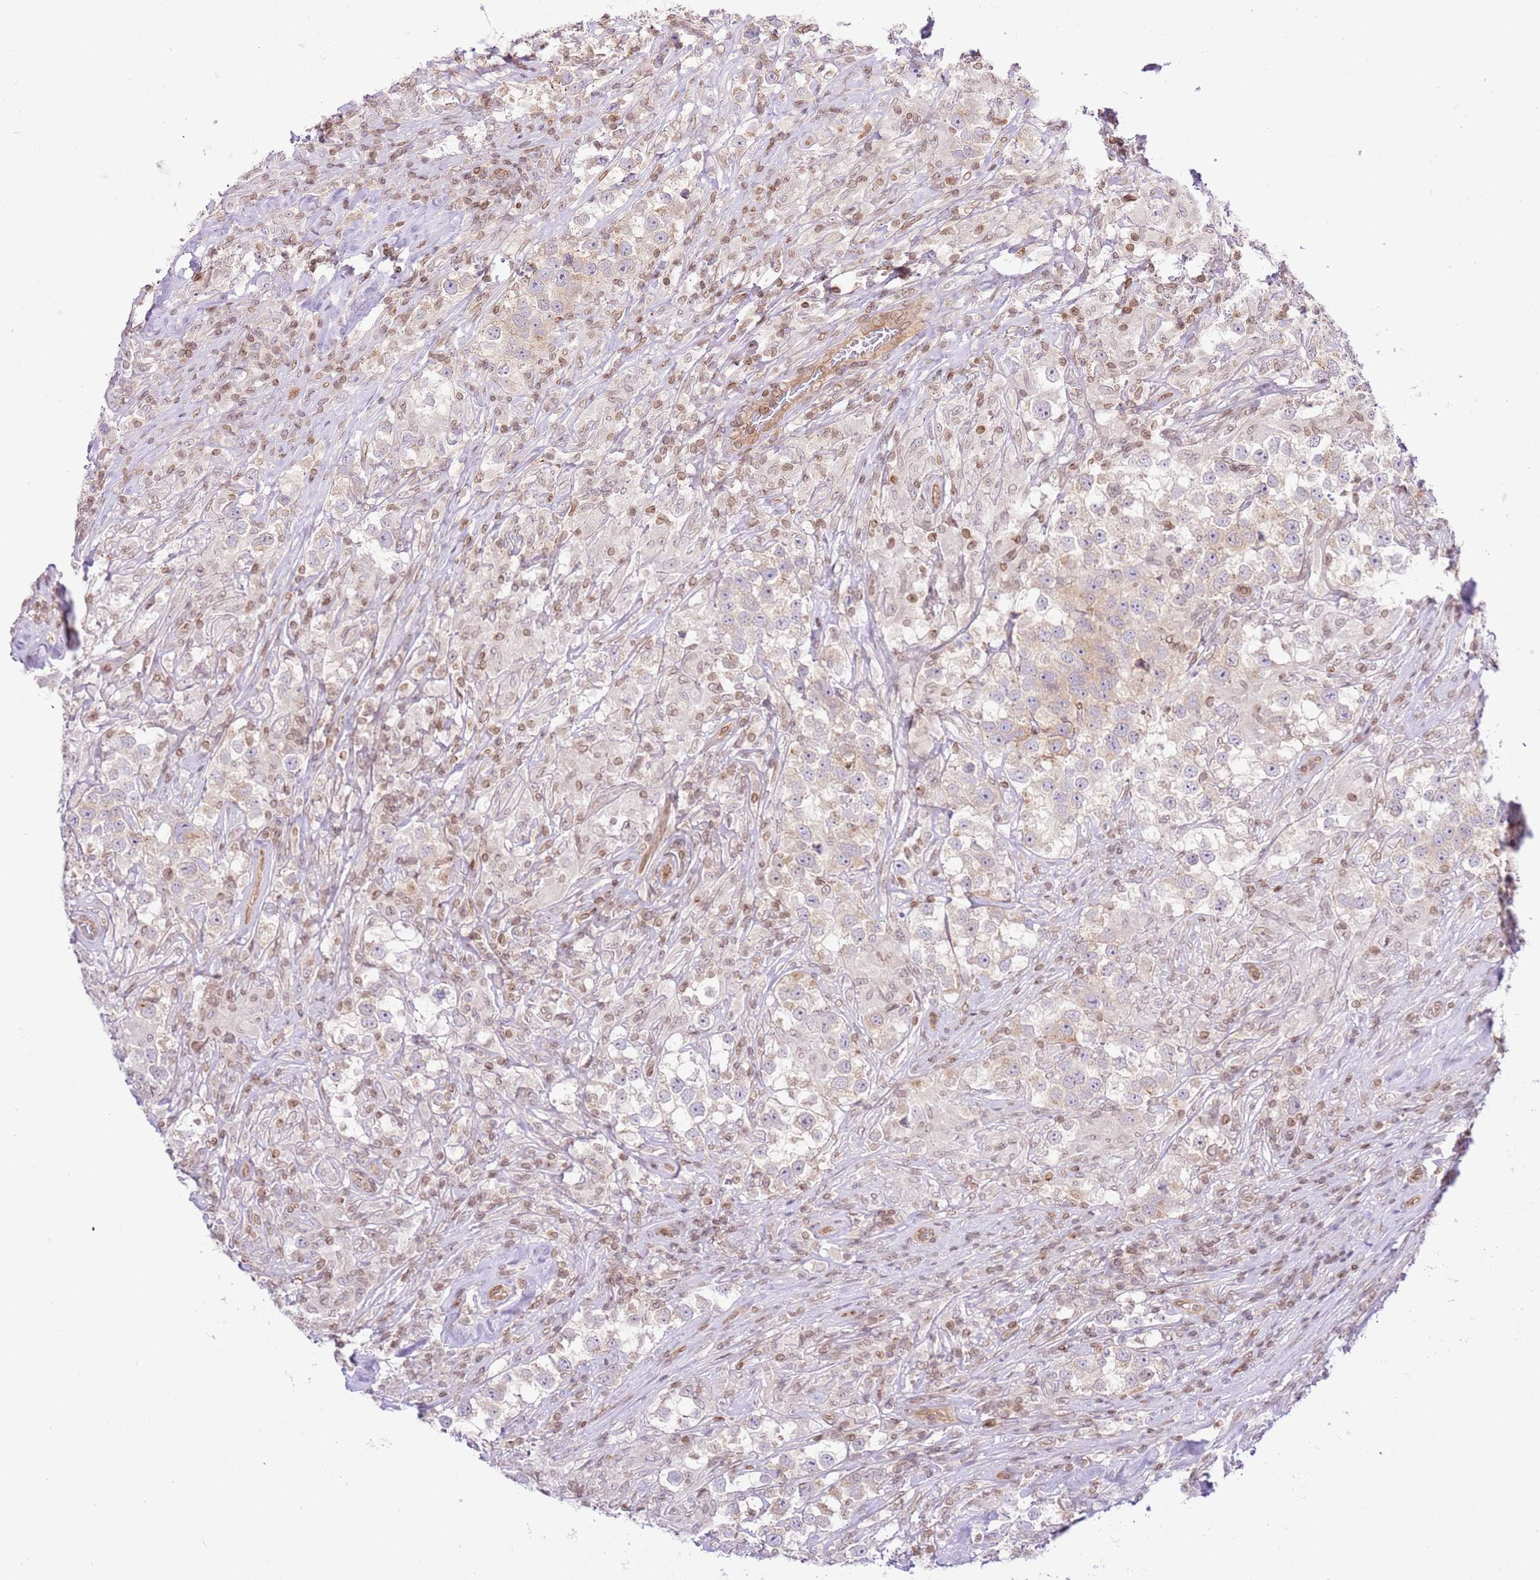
{"staining": {"intensity": "negative", "quantity": "none", "location": "none"}, "tissue": "testis cancer", "cell_type": "Tumor cells", "image_type": "cancer", "snomed": [{"axis": "morphology", "description": "Seminoma, NOS"}, {"axis": "topography", "description": "Testis"}], "caption": "An immunohistochemistry image of testis cancer is shown. There is no staining in tumor cells of testis cancer.", "gene": "TRIM37", "patient": {"sex": "male", "age": 46}}